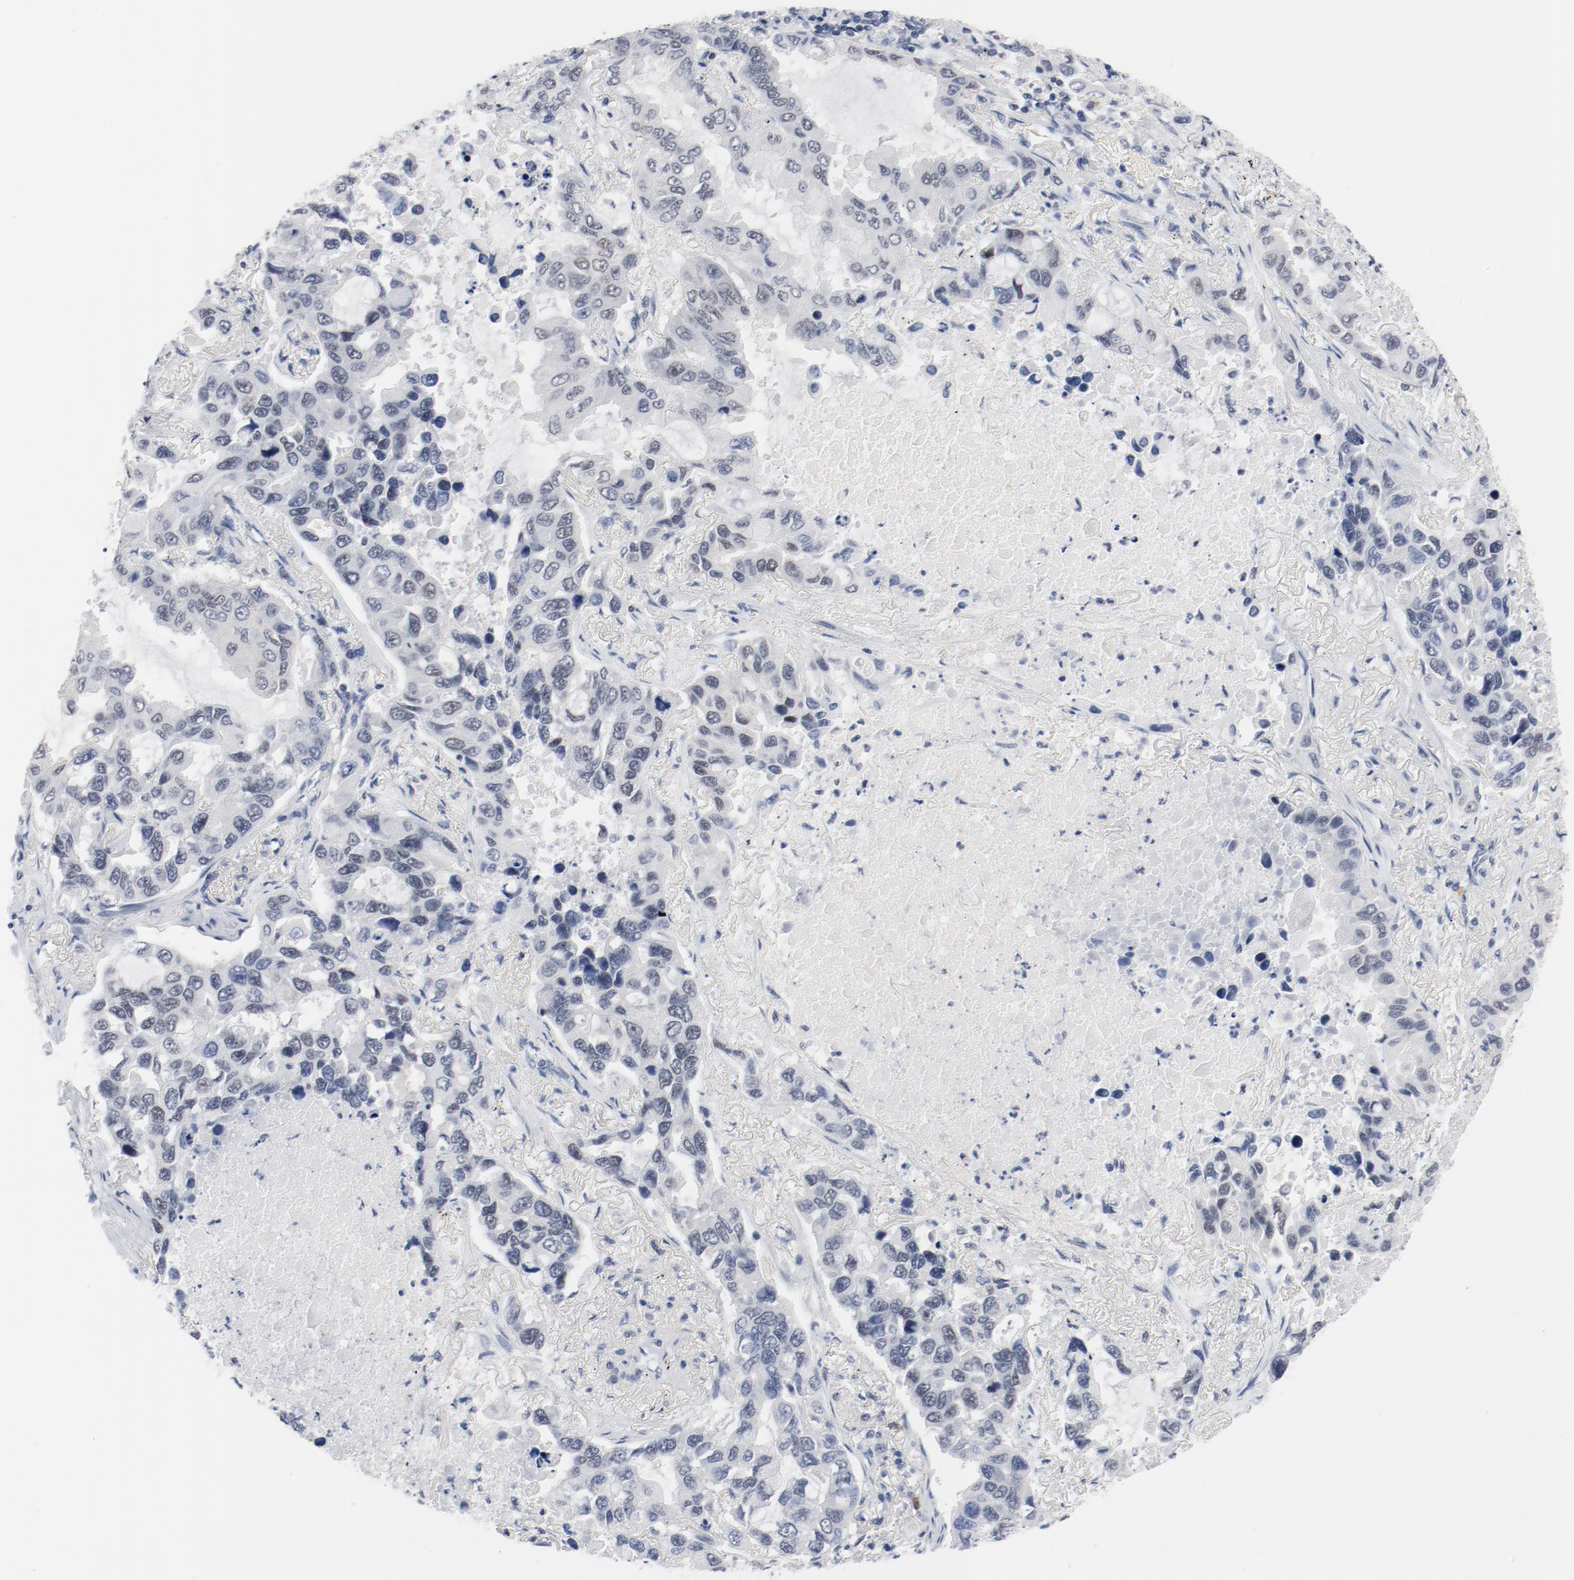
{"staining": {"intensity": "negative", "quantity": "none", "location": "none"}, "tissue": "lung cancer", "cell_type": "Tumor cells", "image_type": "cancer", "snomed": [{"axis": "morphology", "description": "Adenocarcinoma, NOS"}, {"axis": "topography", "description": "Lung"}], "caption": "Lung cancer (adenocarcinoma) stained for a protein using immunohistochemistry (IHC) exhibits no positivity tumor cells.", "gene": "ARNT", "patient": {"sex": "male", "age": 64}}